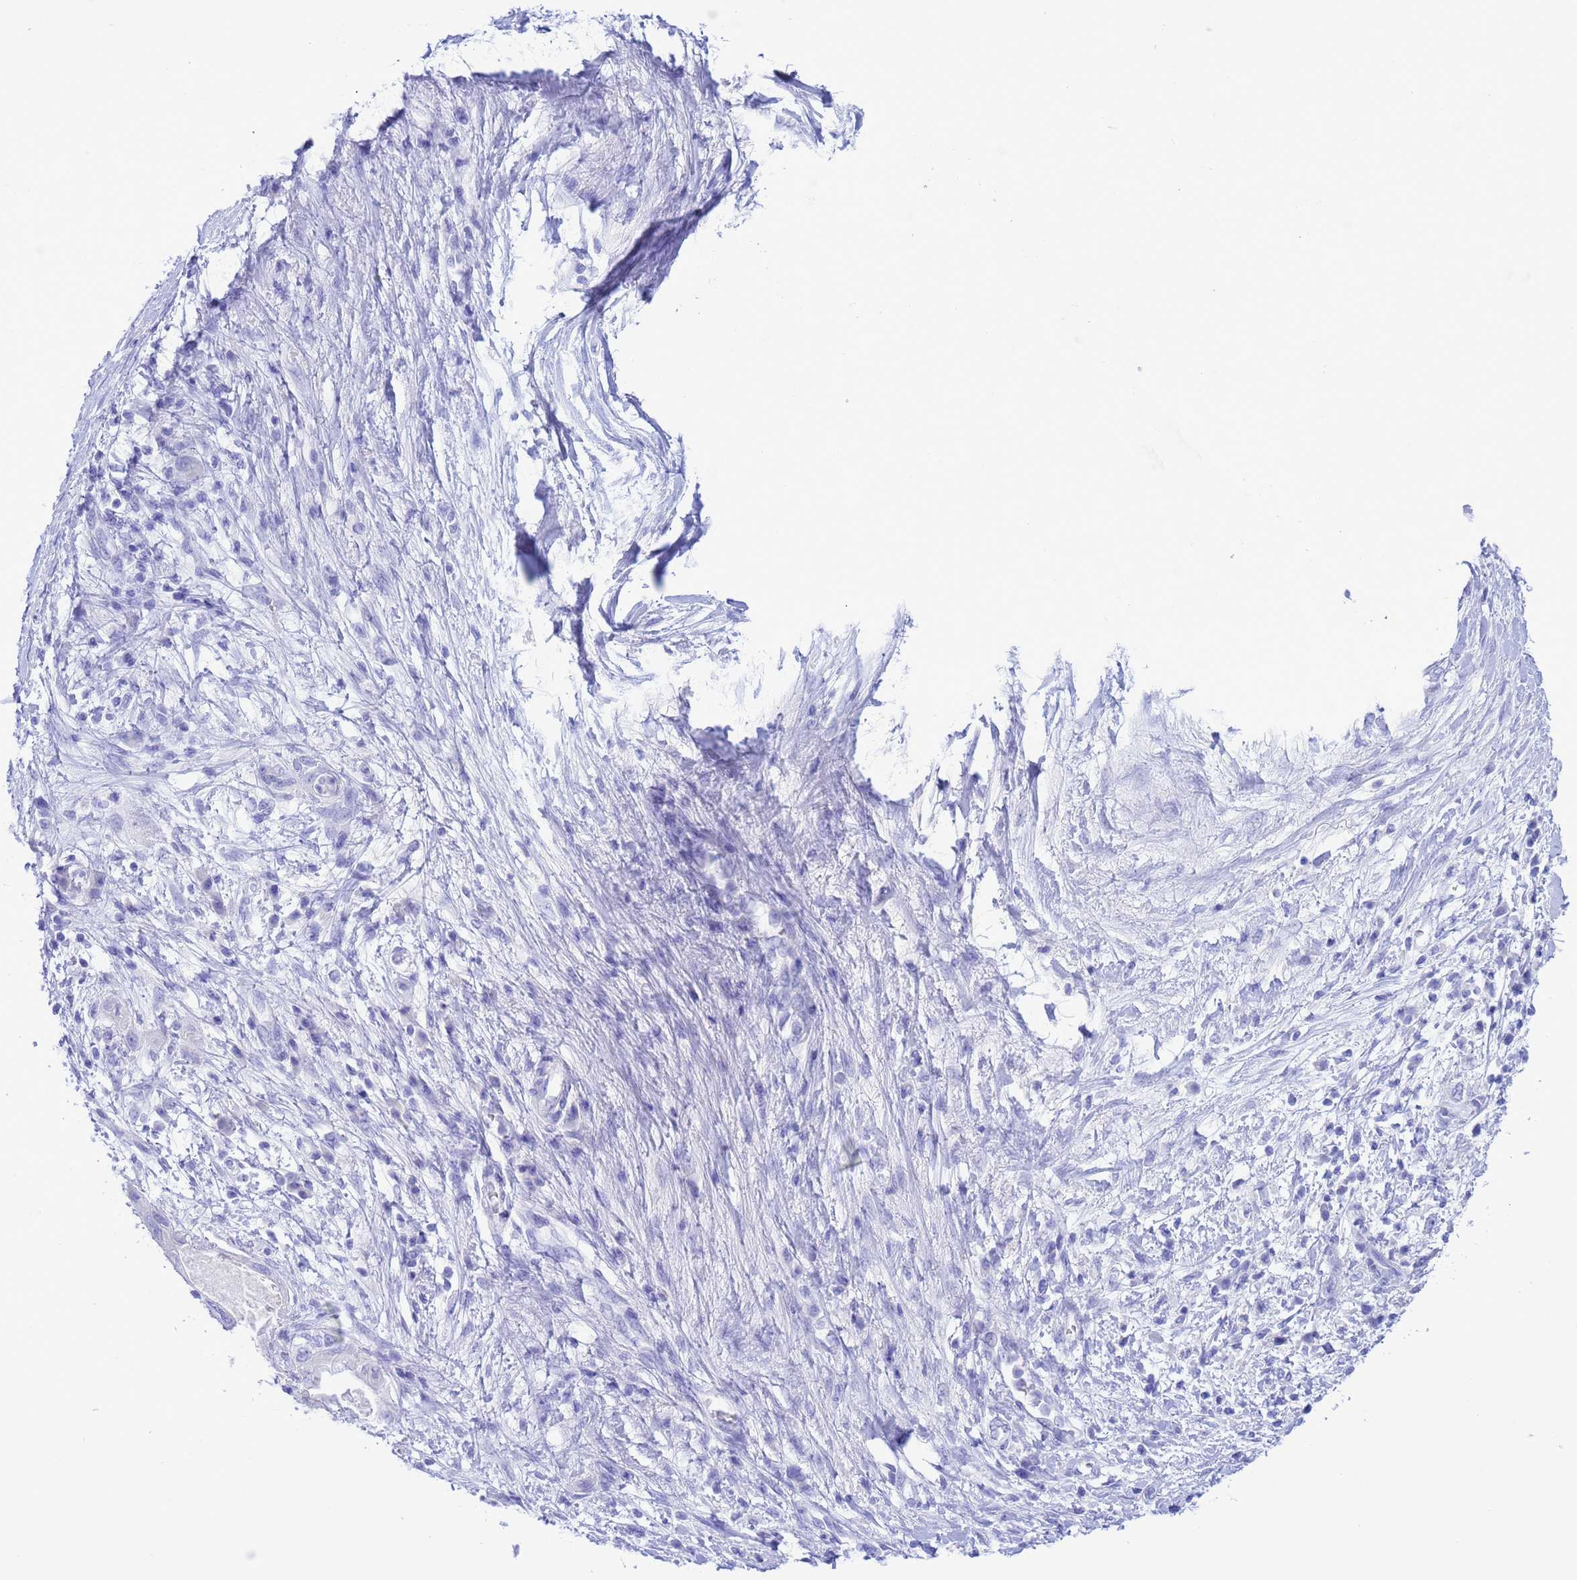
{"staining": {"intensity": "negative", "quantity": "none", "location": "none"}, "tissue": "pancreatic cancer", "cell_type": "Tumor cells", "image_type": "cancer", "snomed": [{"axis": "morphology", "description": "Adenocarcinoma, NOS"}, {"axis": "topography", "description": "Pancreas"}], "caption": "Pancreatic adenocarcinoma stained for a protein using IHC reveals no positivity tumor cells.", "gene": "GSTM1", "patient": {"sex": "female", "age": 73}}